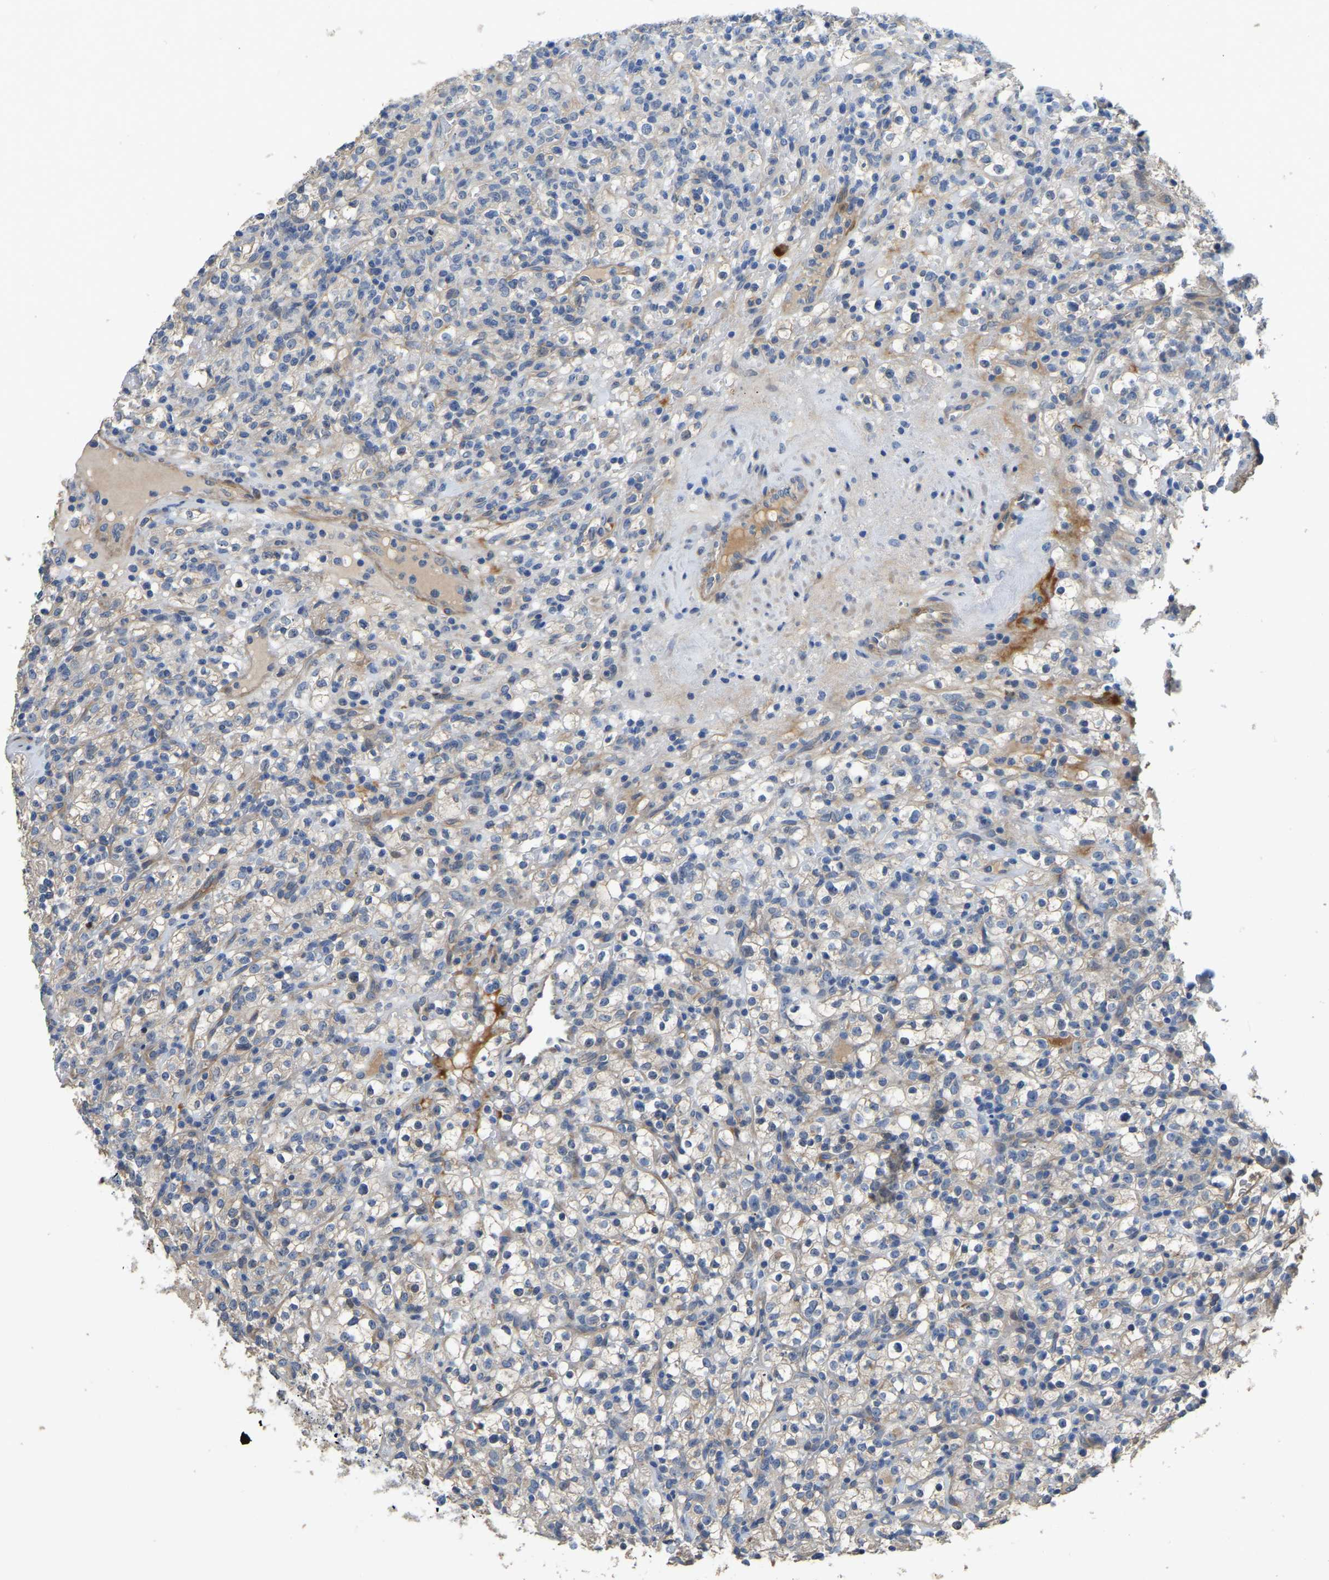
{"staining": {"intensity": "moderate", "quantity": "25%-75%", "location": "cytoplasmic/membranous"}, "tissue": "renal cancer", "cell_type": "Tumor cells", "image_type": "cancer", "snomed": [{"axis": "morphology", "description": "Normal tissue, NOS"}, {"axis": "morphology", "description": "Adenocarcinoma, NOS"}, {"axis": "topography", "description": "Kidney"}], "caption": "A medium amount of moderate cytoplasmic/membranous staining is present in about 25%-75% of tumor cells in renal cancer (adenocarcinoma) tissue.", "gene": "HIGD2B", "patient": {"sex": "female", "age": 72}}